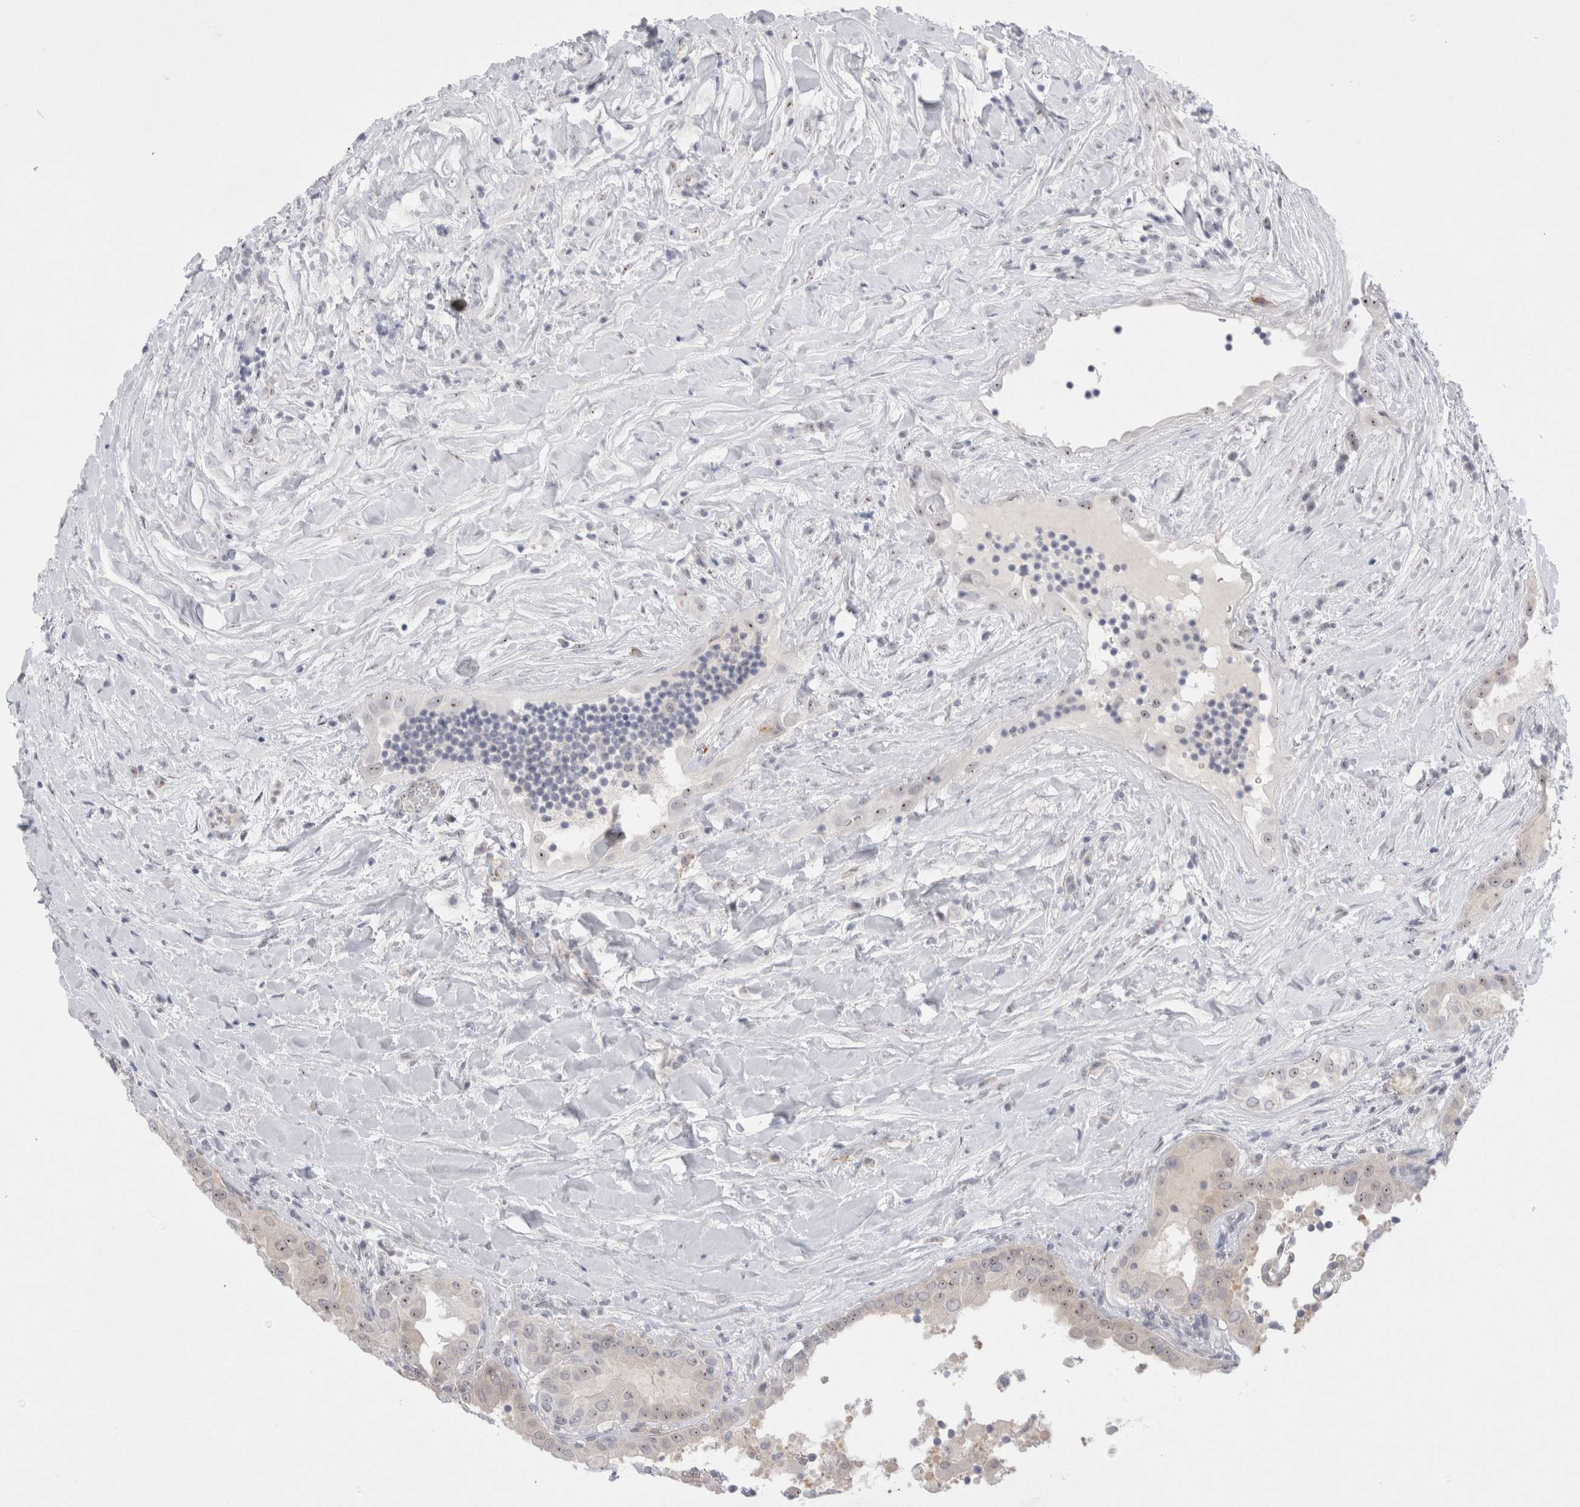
{"staining": {"intensity": "negative", "quantity": ">75%", "location": "nuclear"}, "tissue": "thyroid cancer", "cell_type": "Tumor cells", "image_type": "cancer", "snomed": [{"axis": "morphology", "description": "Papillary adenocarcinoma, NOS"}, {"axis": "topography", "description": "Thyroid gland"}], "caption": "Immunohistochemistry (IHC) of human thyroid papillary adenocarcinoma shows no positivity in tumor cells. The staining is performed using DAB brown chromogen with nuclei counter-stained in using hematoxylin.", "gene": "CERS5", "patient": {"sex": "male", "age": 33}}